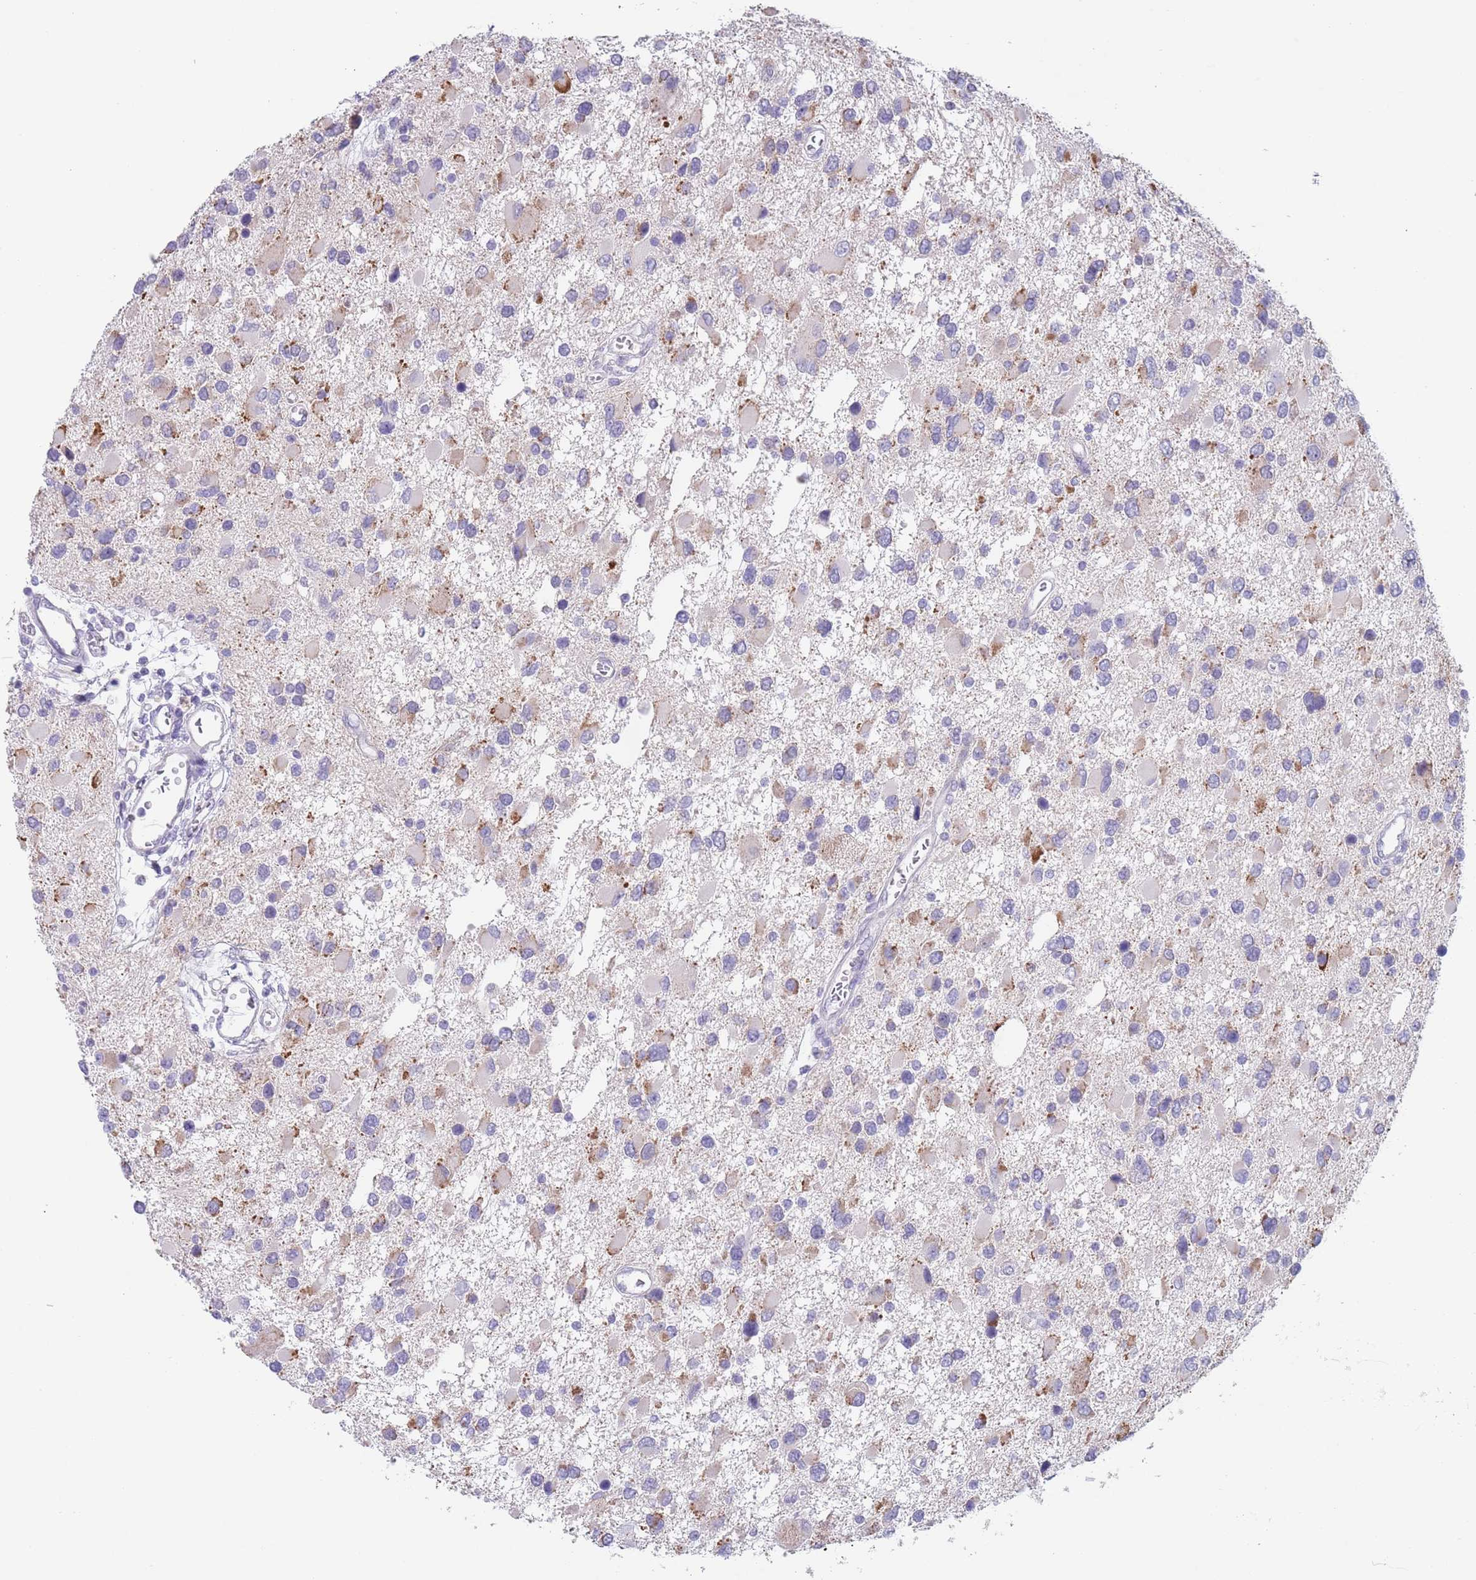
{"staining": {"intensity": "negative", "quantity": "none", "location": "none"}, "tissue": "glioma", "cell_type": "Tumor cells", "image_type": "cancer", "snomed": [{"axis": "morphology", "description": "Glioma, malignant, High grade"}, {"axis": "topography", "description": "Brain"}], "caption": "This is an immunohistochemistry (IHC) image of glioma. There is no expression in tumor cells.", "gene": "SPIRE2", "patient": {"sex": "male", "age": 53}}